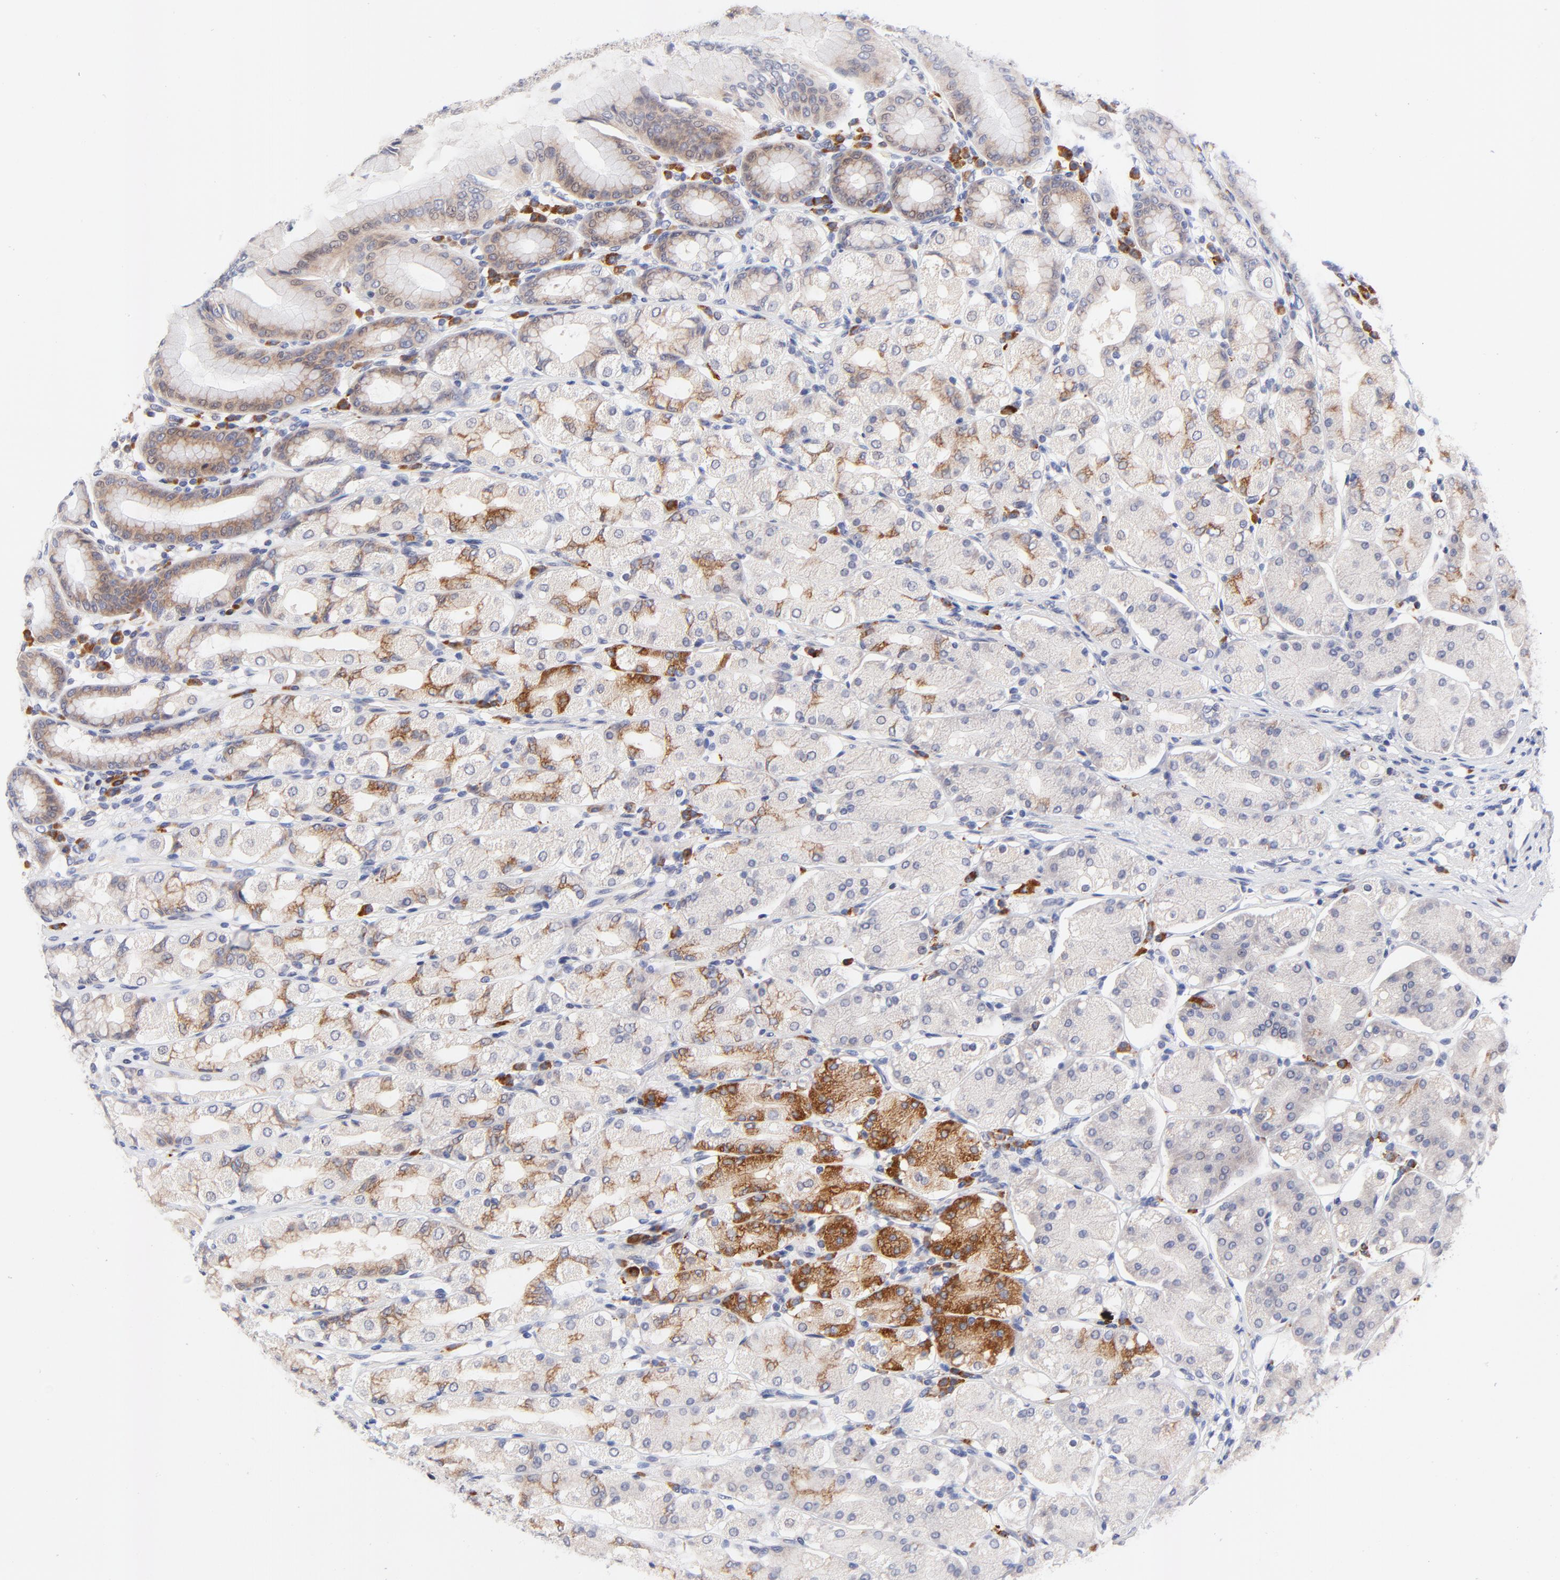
{"staining": {"intensity": "moderate", "quantity": "<25%", "location": "cytoplasmic/membranous"}, "tissue": "stomach", "cell_type": "Glandular cells", "image_type": "normal", "snomed": [{"axis": "morphology", "description": "Normal tissue, NOS"}, {"axis": "topography", "description": "Stomach, upper"}], "caption": "Immunohistochemical staining of unremarkable stomach demonstrates moderate cytoplasmic/membranous protein expression in approximately <25% of glandular cells.", "gene": "AFF2", "patient": {"sex": "male", "age": 68}}